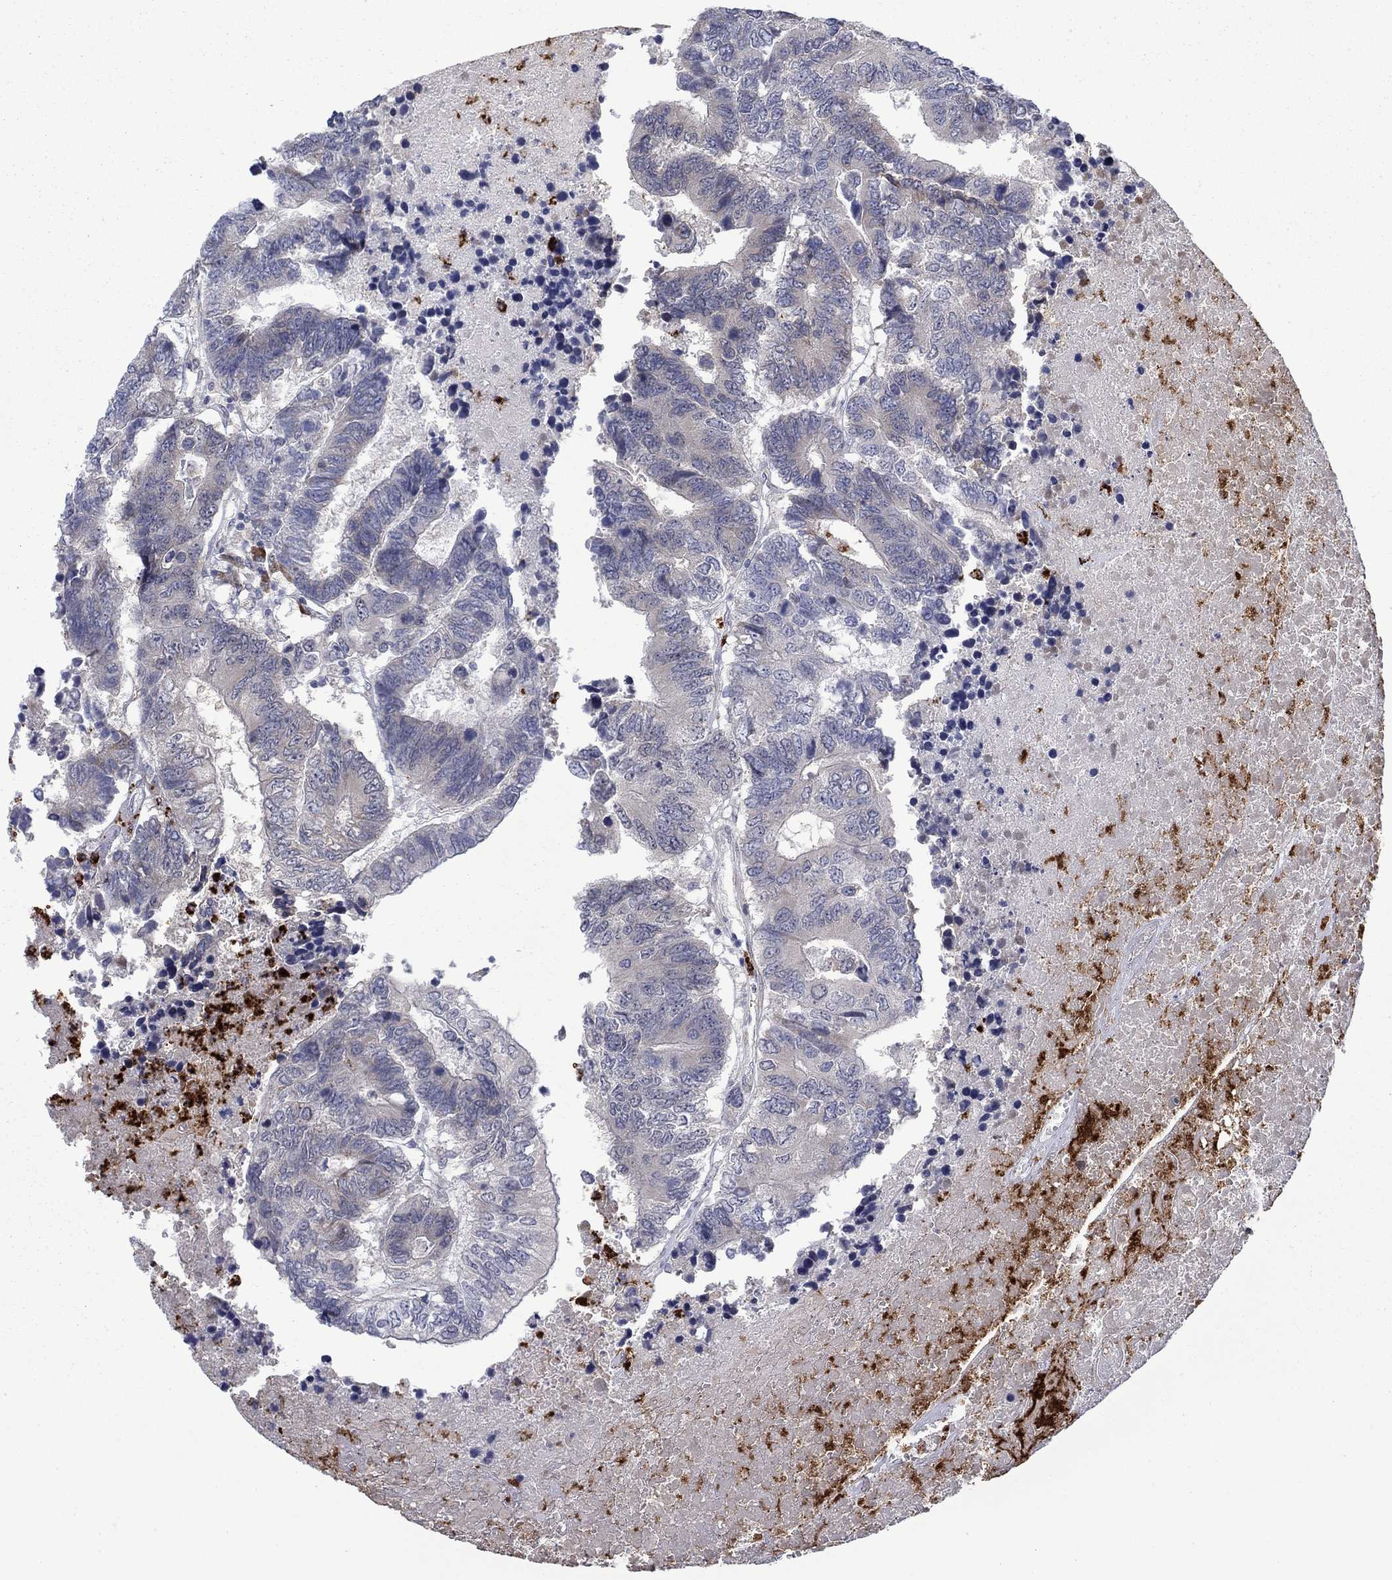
{"staining": {"intensity": "negative", "quantity": "none", "location": "none"}, "tissue": "colorectal cancer", "cell_type": "Tumor cells", "image_type": "cancer", "snomed": [{"axis": "morphology", "description": "Adenocarcinoma, NOS"}, {"axis": "topography", "description": "Colon"}], "caption": "DAB immunohistochemical staining of human colorectal cancer (adenocarcinoma) exhibits no significant staining in tumor cells.", "gene": "MTRFR", "patient": {"sex": "female", "age": 48}}